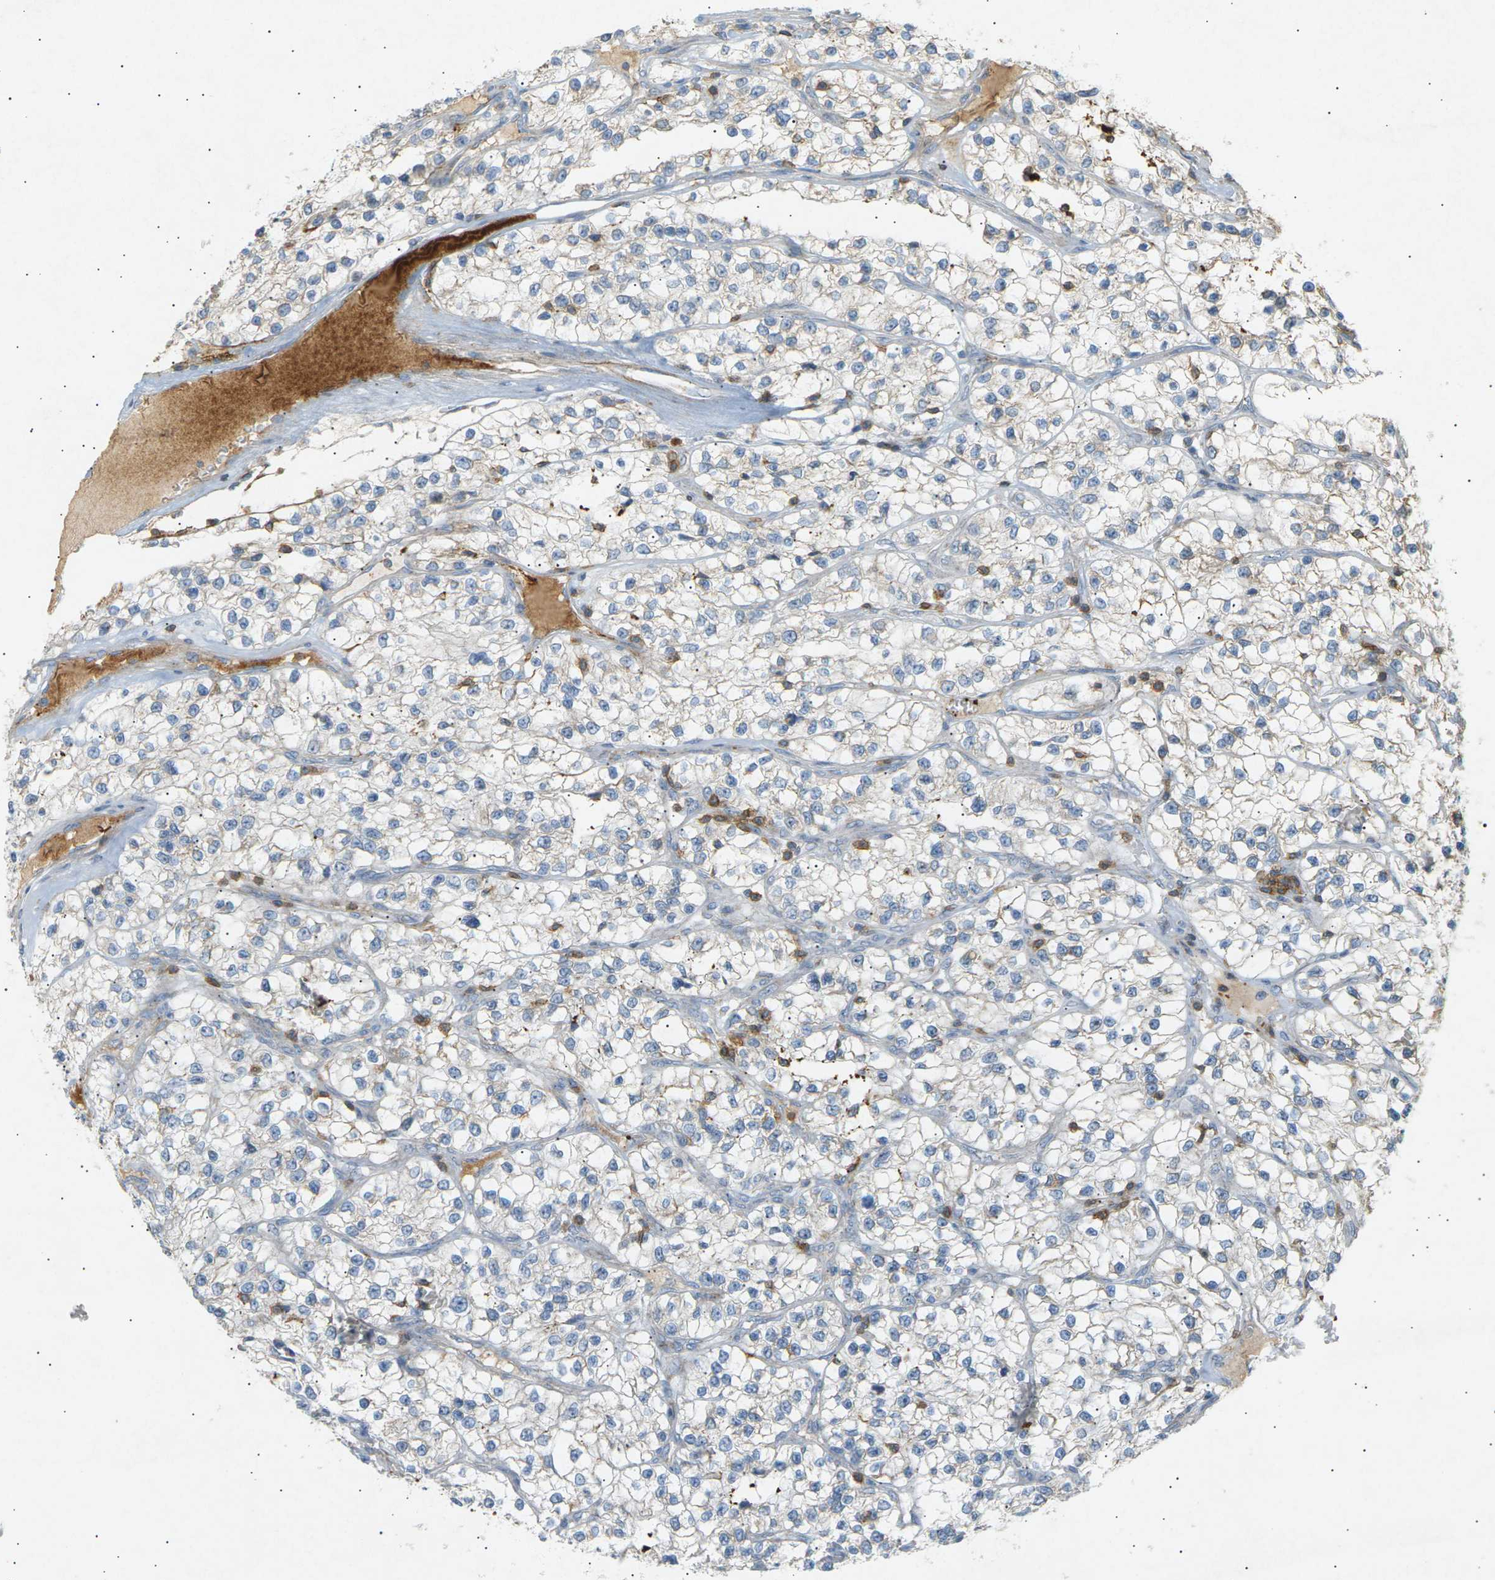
{"staining": {"intensity": "weak", "quantity": "<25%", "location": "cytoplasmic/membranous"}, "tissue": "renal cancer", "cell_type": "Tumor cells", "image_type": "cancer", "snomed": [{"axis": "morphology", "description": "Adenocarcinoma, NOS"}, {"axis": "topography", "description": "Kidney"}], "caption": "There is no significant staining in tumor cells of renal cancer.", "gene": "LIME1", "patient": {"sex": "female", "age": 57}}